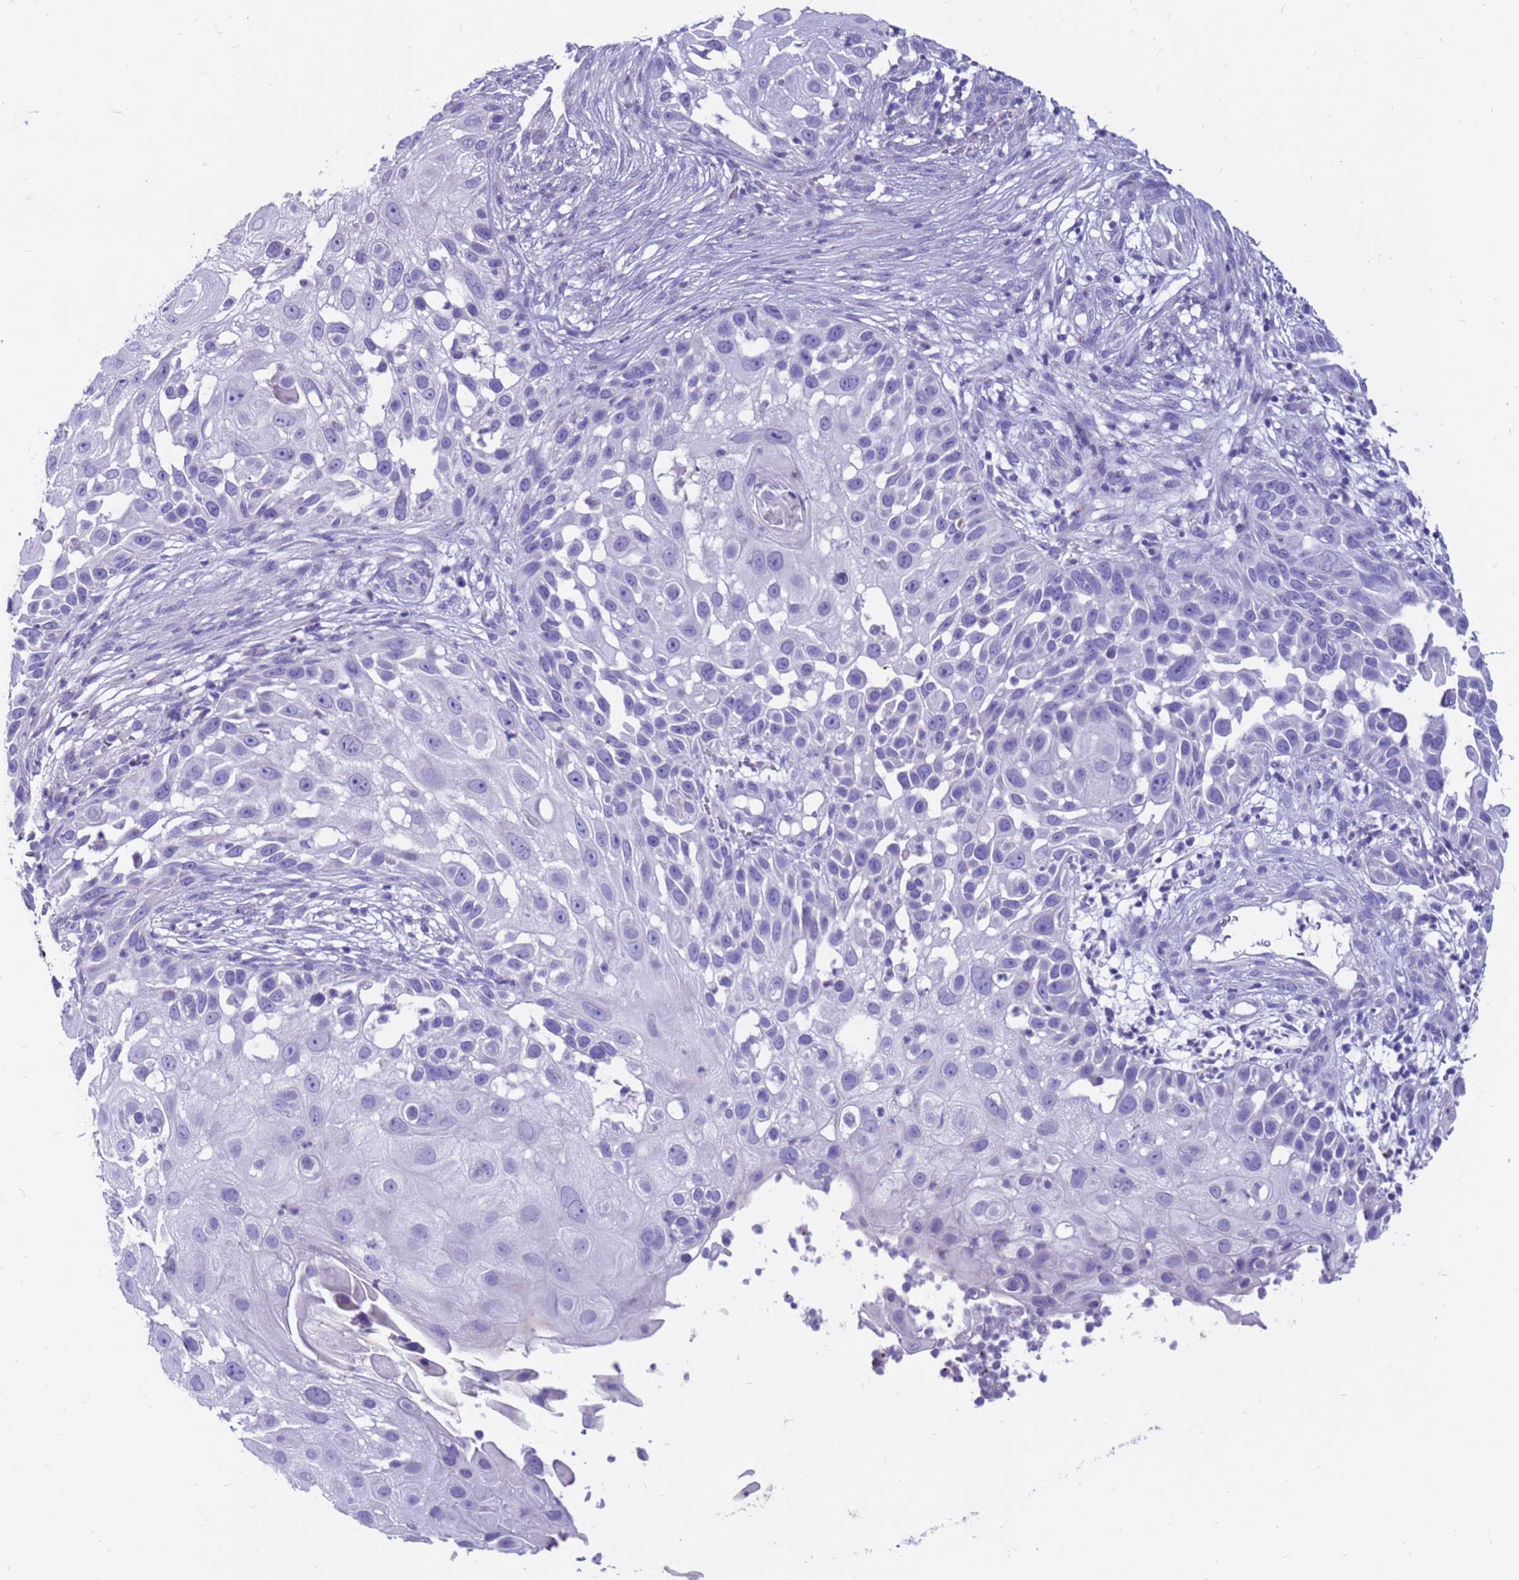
{"staining": {"intensity": "negative", "quantity": "none", "location": "none"}, "tissue": "skin cancer", "cell_type": "Tumor cells", "image_type": "cancer", "snomed": [{"axis": "morphology", "description": "Squamous cell carcinoma, NOS"}, {"axis": "topography", "description": "Skin"}], "caption": "This is an immunohistochemistry histopathology image of skin squamous cell carcinoma. There is no positivity in tumor cells.", "gene": "PDE10A", "patient": {"sex": "female", "age": 44}}